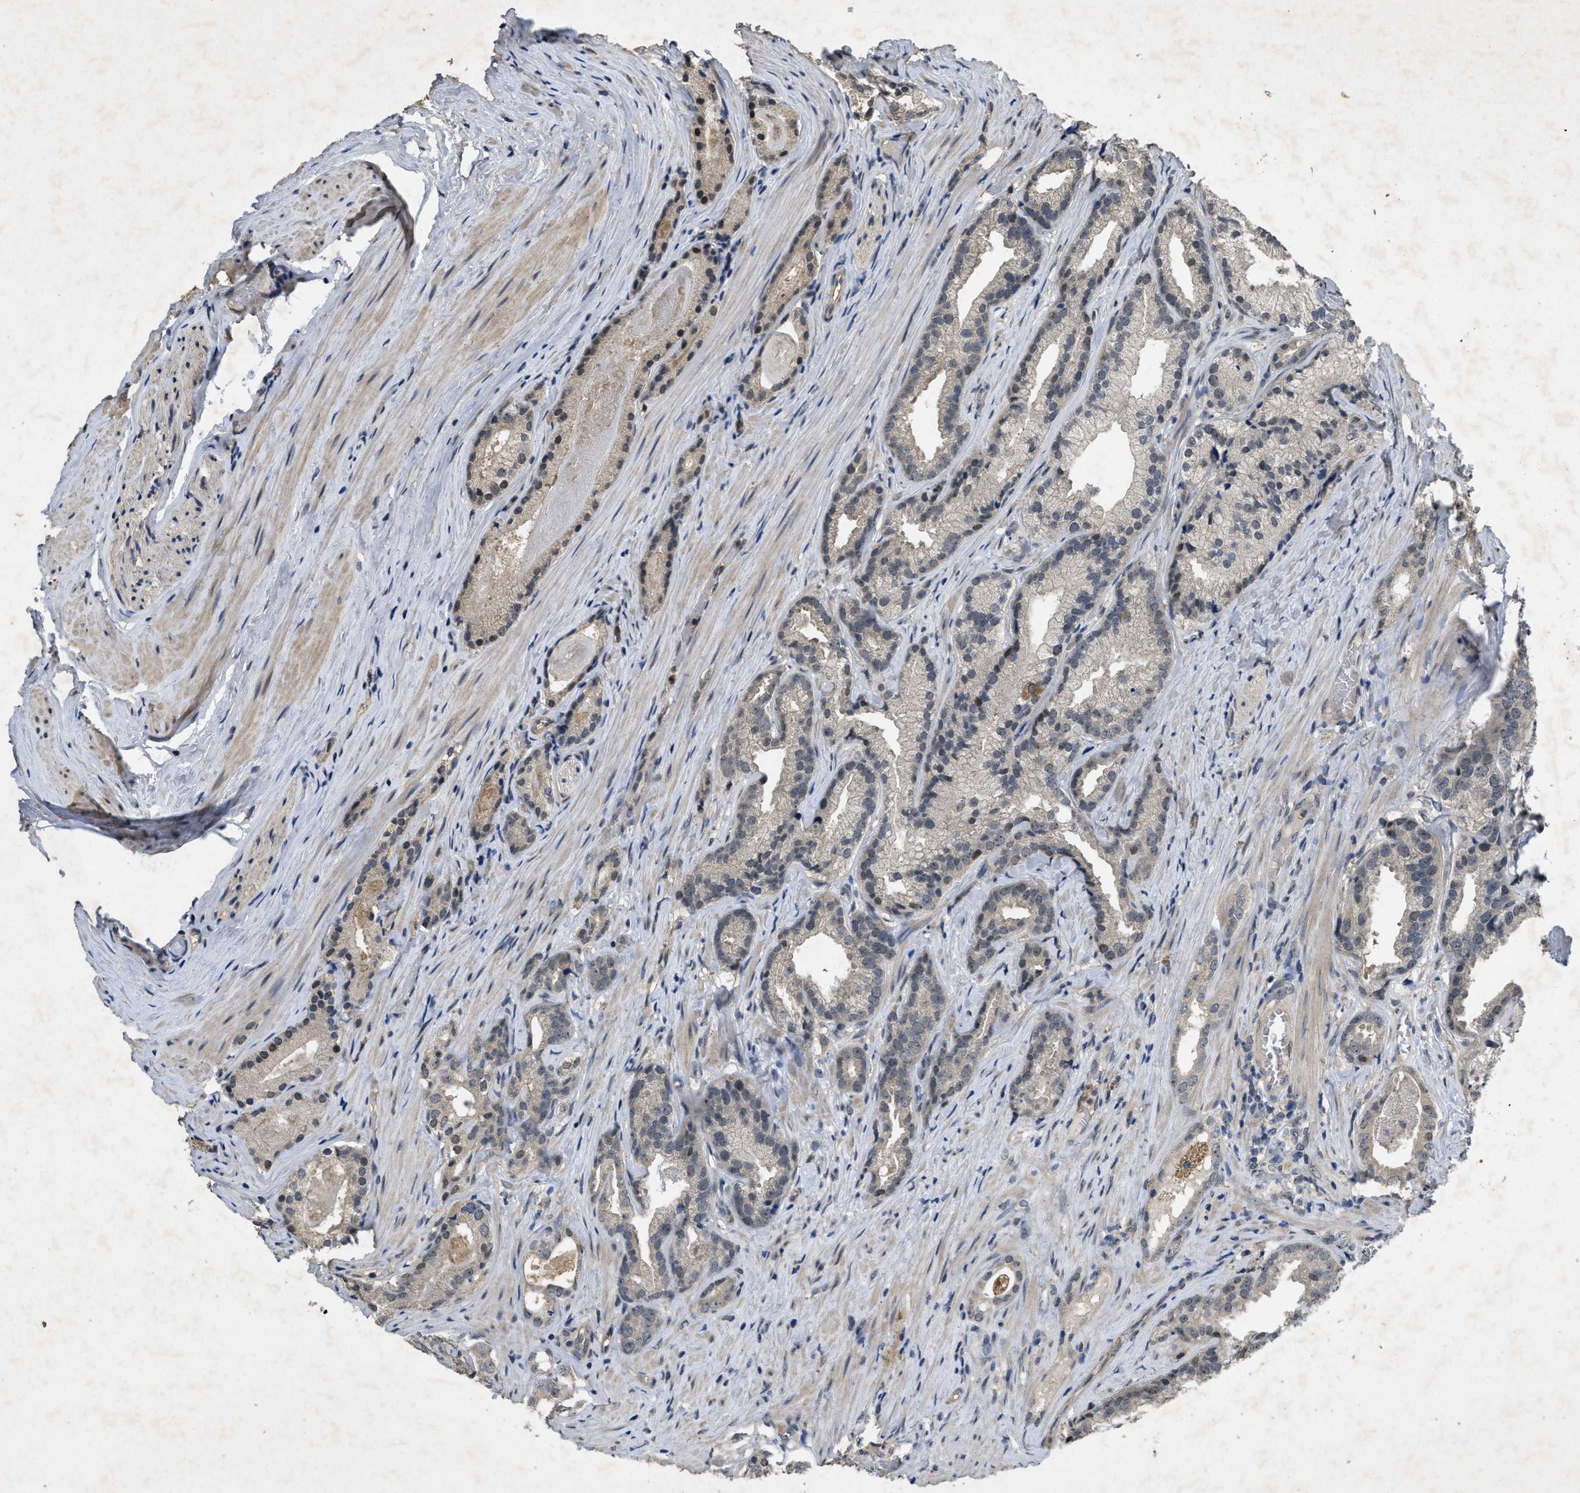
{"staining": {"intensity": "moderate", "quantity": "<25%", "location": "nuclear"}, "tissue": "prostate cancer", "cell_type": "Tumor cells", "image_type": "cancer", "snomed": [{"axis": "morphology", "description": "Adenocarcinoma, Low grade"}, {"axis": "topography", "description": "Prostate"}], "caption": "A high-resolution micrograph shows immunohistochemistry staining of prostate cancer (adenocarcinoma (low-grade)), which reveals moderate nuclear expression in about <25% of tumor cells.", "gene": "PAPOLG", "patient": {"sex": "male", "age": 59}}